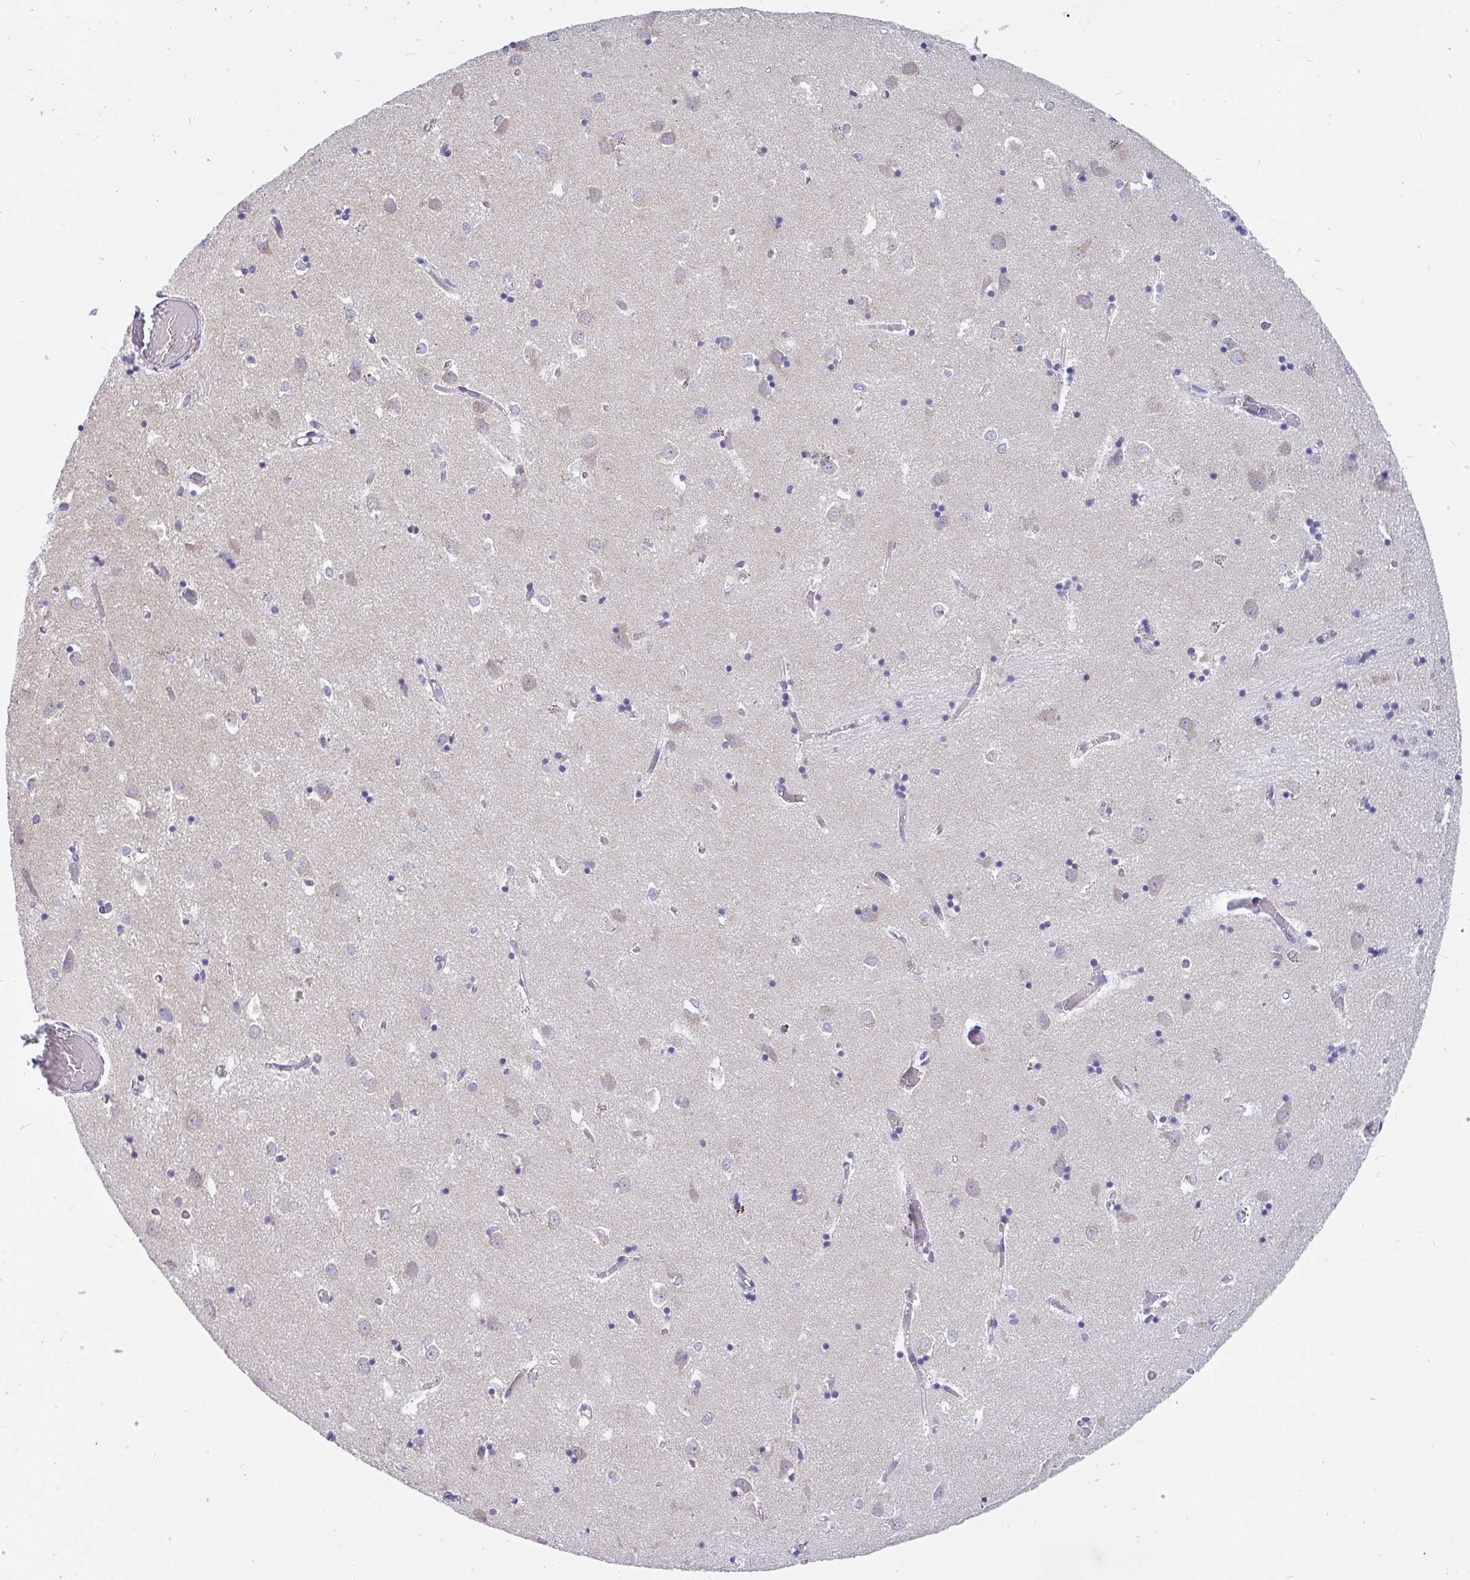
{"staining": {"intensity": "negative", "quantity": "none", "location": "none"}, "tissue": "caudate", "cell_type": "Glial cells", "image_type": "normal", "snomed": [{"axis": "morphology", "description": "Normal tissue, NOS"}, {"axis": "topography", "description": "Lateral ventricle wall"}], "caption": "A high-resolution photomicrograph shows immunohistochemistry (IHC) staining of unremarkable caudate, which reveals no significant positivity in glial cells.", "gene": "INTS5", "patient": {"sex": "male", "age": 70}}